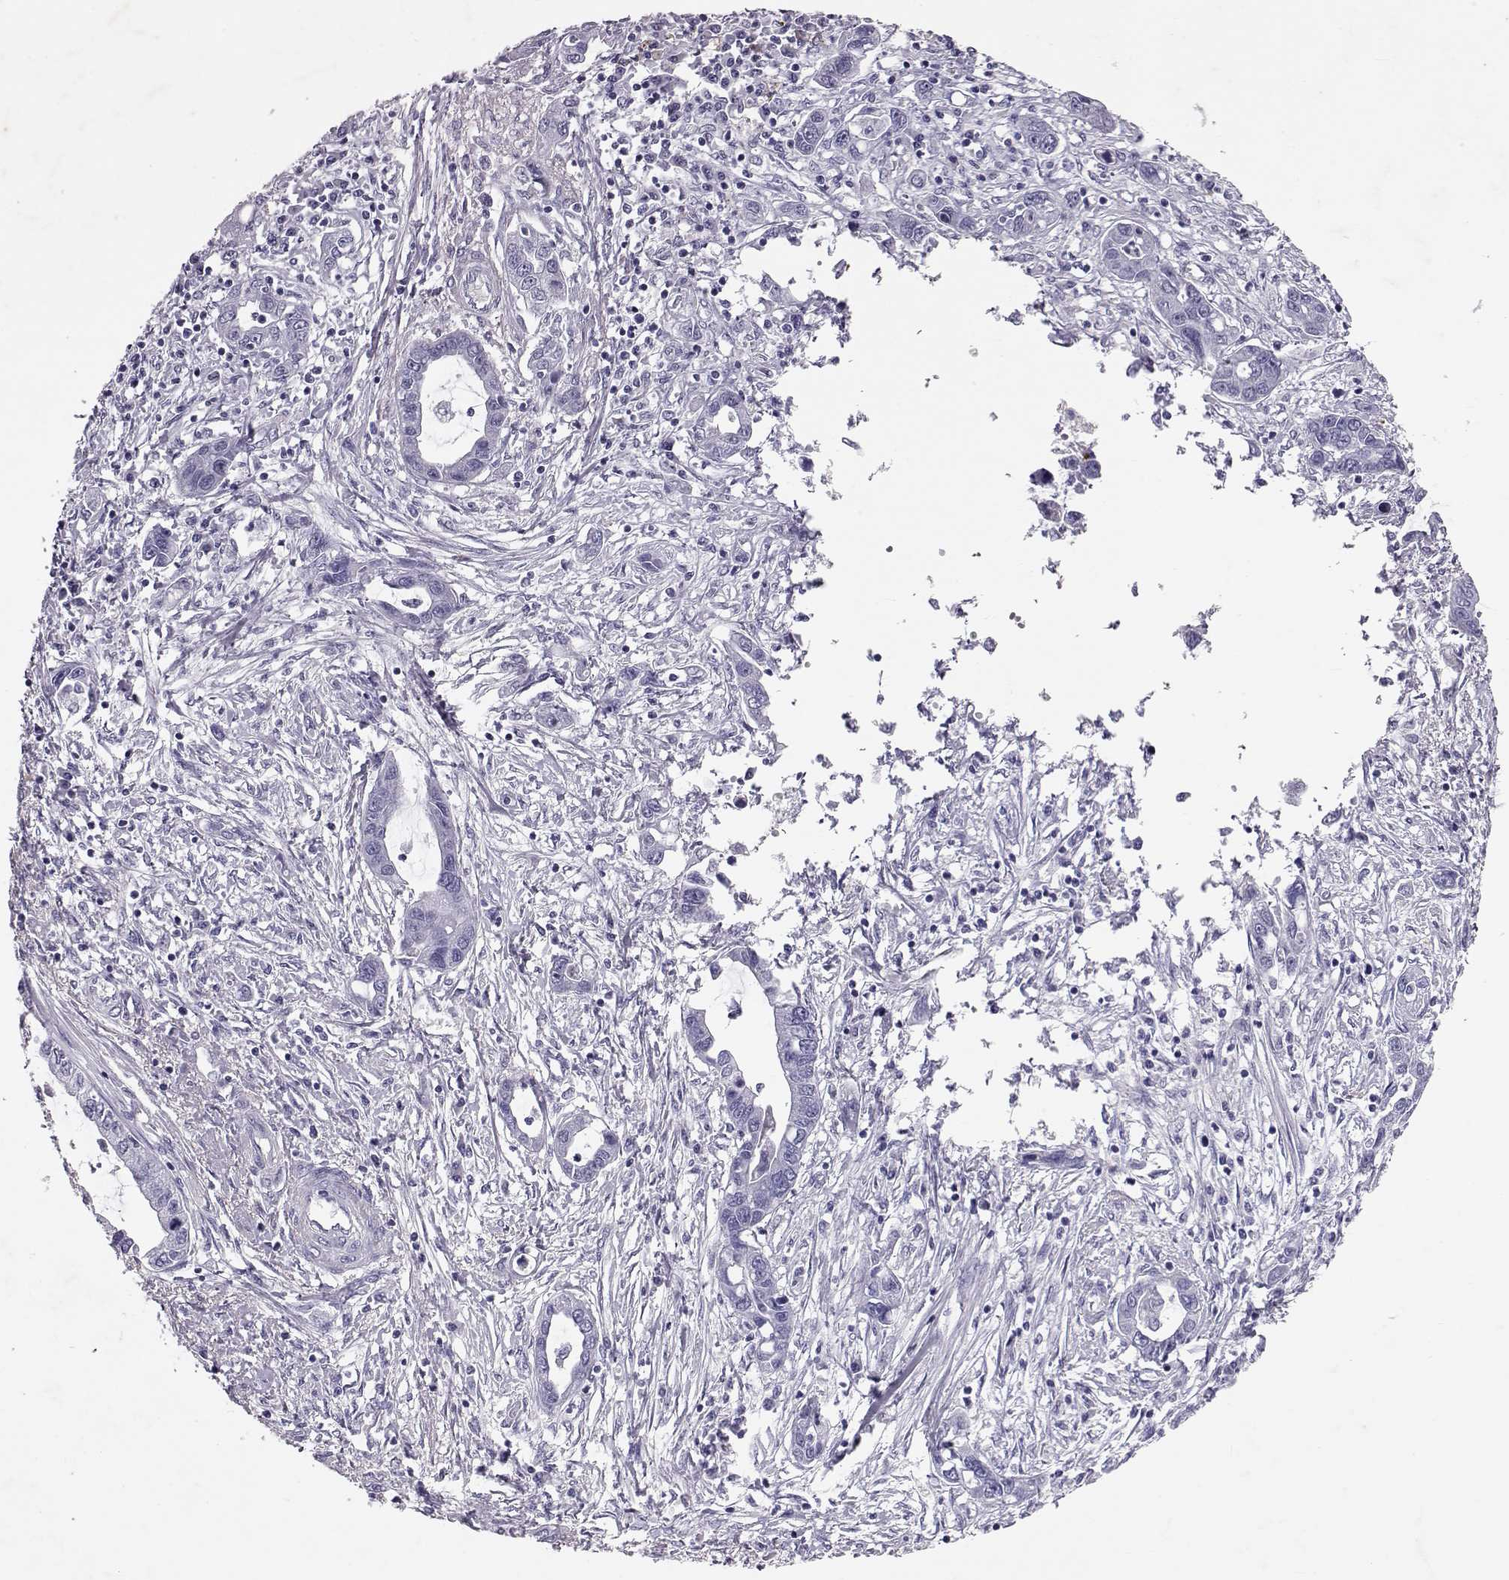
{"staining": {"intensity": "negative", "quantity": "none", "location": "none"}, "tissue": "liver cancer", "cell_type": "Tumor cells", "image_type": "cancer", "snomed": [{"axis": "morphology", "description": "Cholangiocarcinoma"}, {"axis": "topography", "description": "Liver"}], "caption": "IHC photomicrograph of human liver cholangiocarcinoma stained for a protein (brown), which demonstrates no expression in tumor cells. The staining was performed using DAB to visualize the protein expression in brown, while the nuclei were stained in blue with hematoxylin (Magnification: 20x).", "gene": "RD3", "patient": {"sex": "male", "age": 58}}